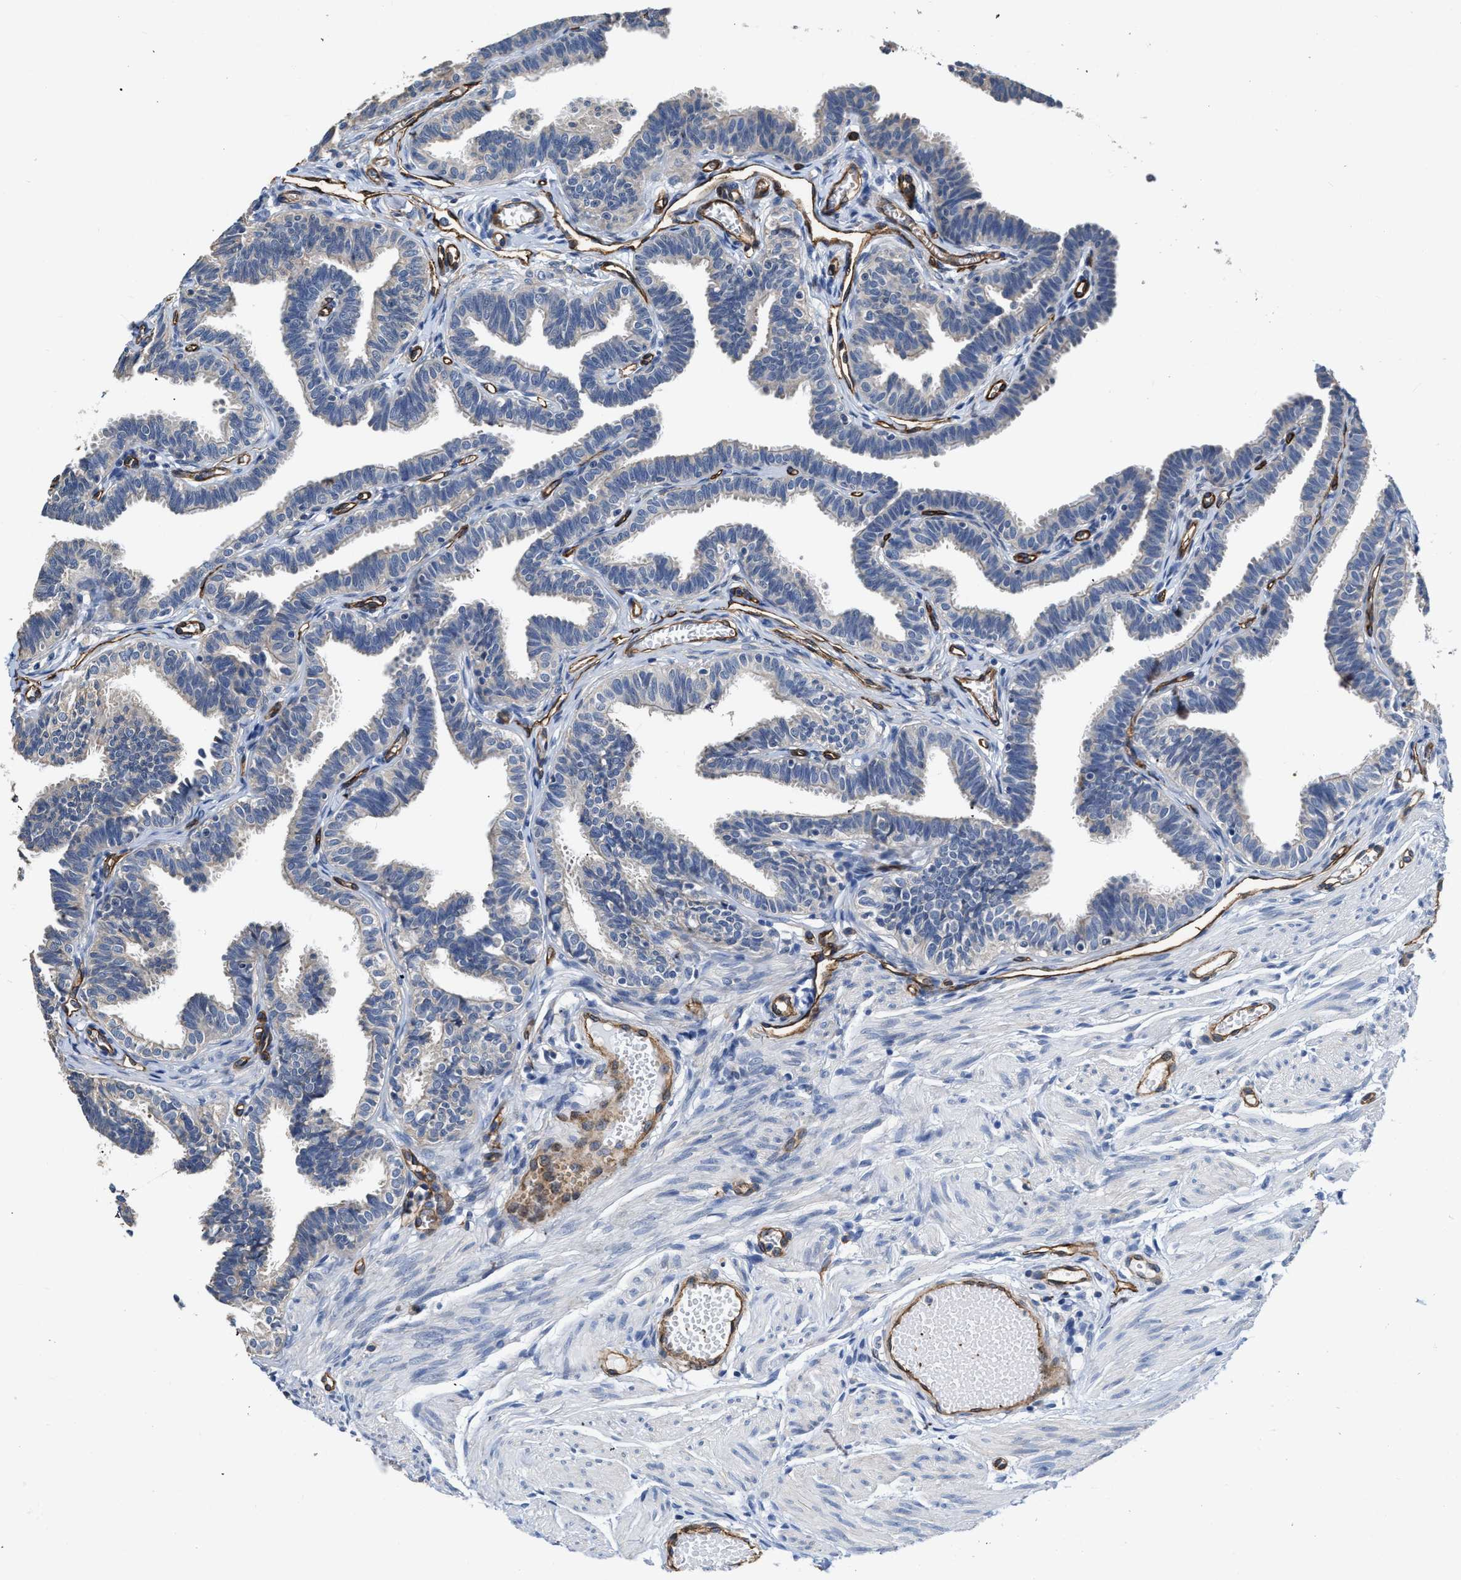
{"staining": {"intensity": "negative", "quantity": "none", "location": "none"}, "tissue": "fallopian tube", "cell_type": "Glandular cells", "image_type": "normal", "snomed": [{"axis": "morphology", "description": "Normal tissue, NOS"}, {"axis": "topography", "description": "Fallopian tube"}, {"axis": "topography", "description": "Ovary"}], "caption": "An immunohistochemistry micrograph of benign fallopian tube is shown. There is no staining in glandular cells of fallopian tube. (DAB (3,3'-diaminobenzidine) IHC visualized using brightfield microscopy, high magnification).", "gene": "C22orf42", "patient": {"sex": "female", "age": 23}}